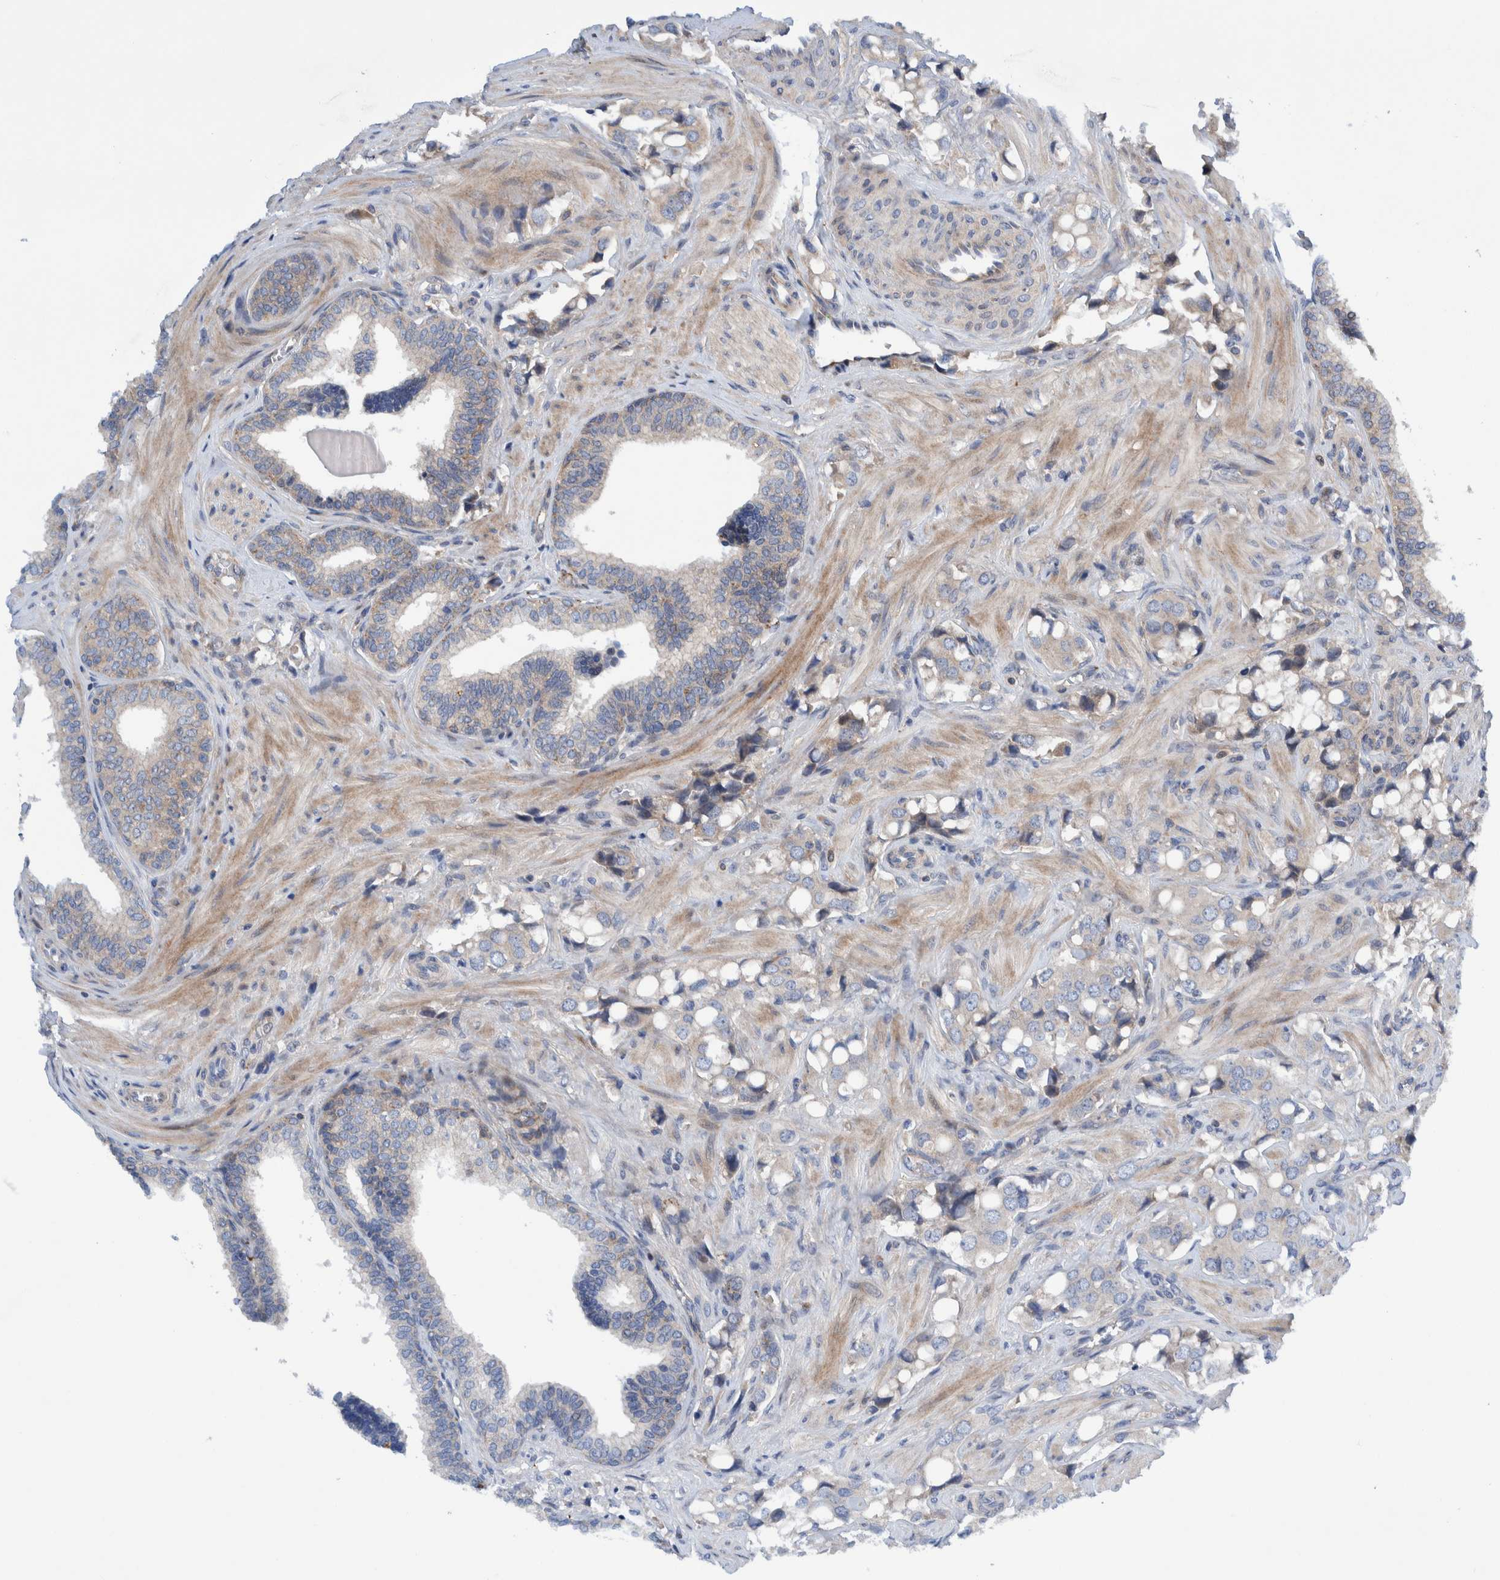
{"staining": {"intensity": "negative", "quantity": "none", "location": "none"}, "tissue": "prostate cancer", "cell_type": "Tumor cells", "image_type": "cancer", "snomed": [{"axis": "morphology", "description": "Adenocarcinoma, High grade"}, {"axis": "topography", "description": "Prostate"}], "caption": "The photomicrograph exhibits no significant staining in tumor cells of adenocarcinoma (high-grade) (prostate).", "gene": "PIK3R6", "patient": {"sex": "male", "age": 52}}